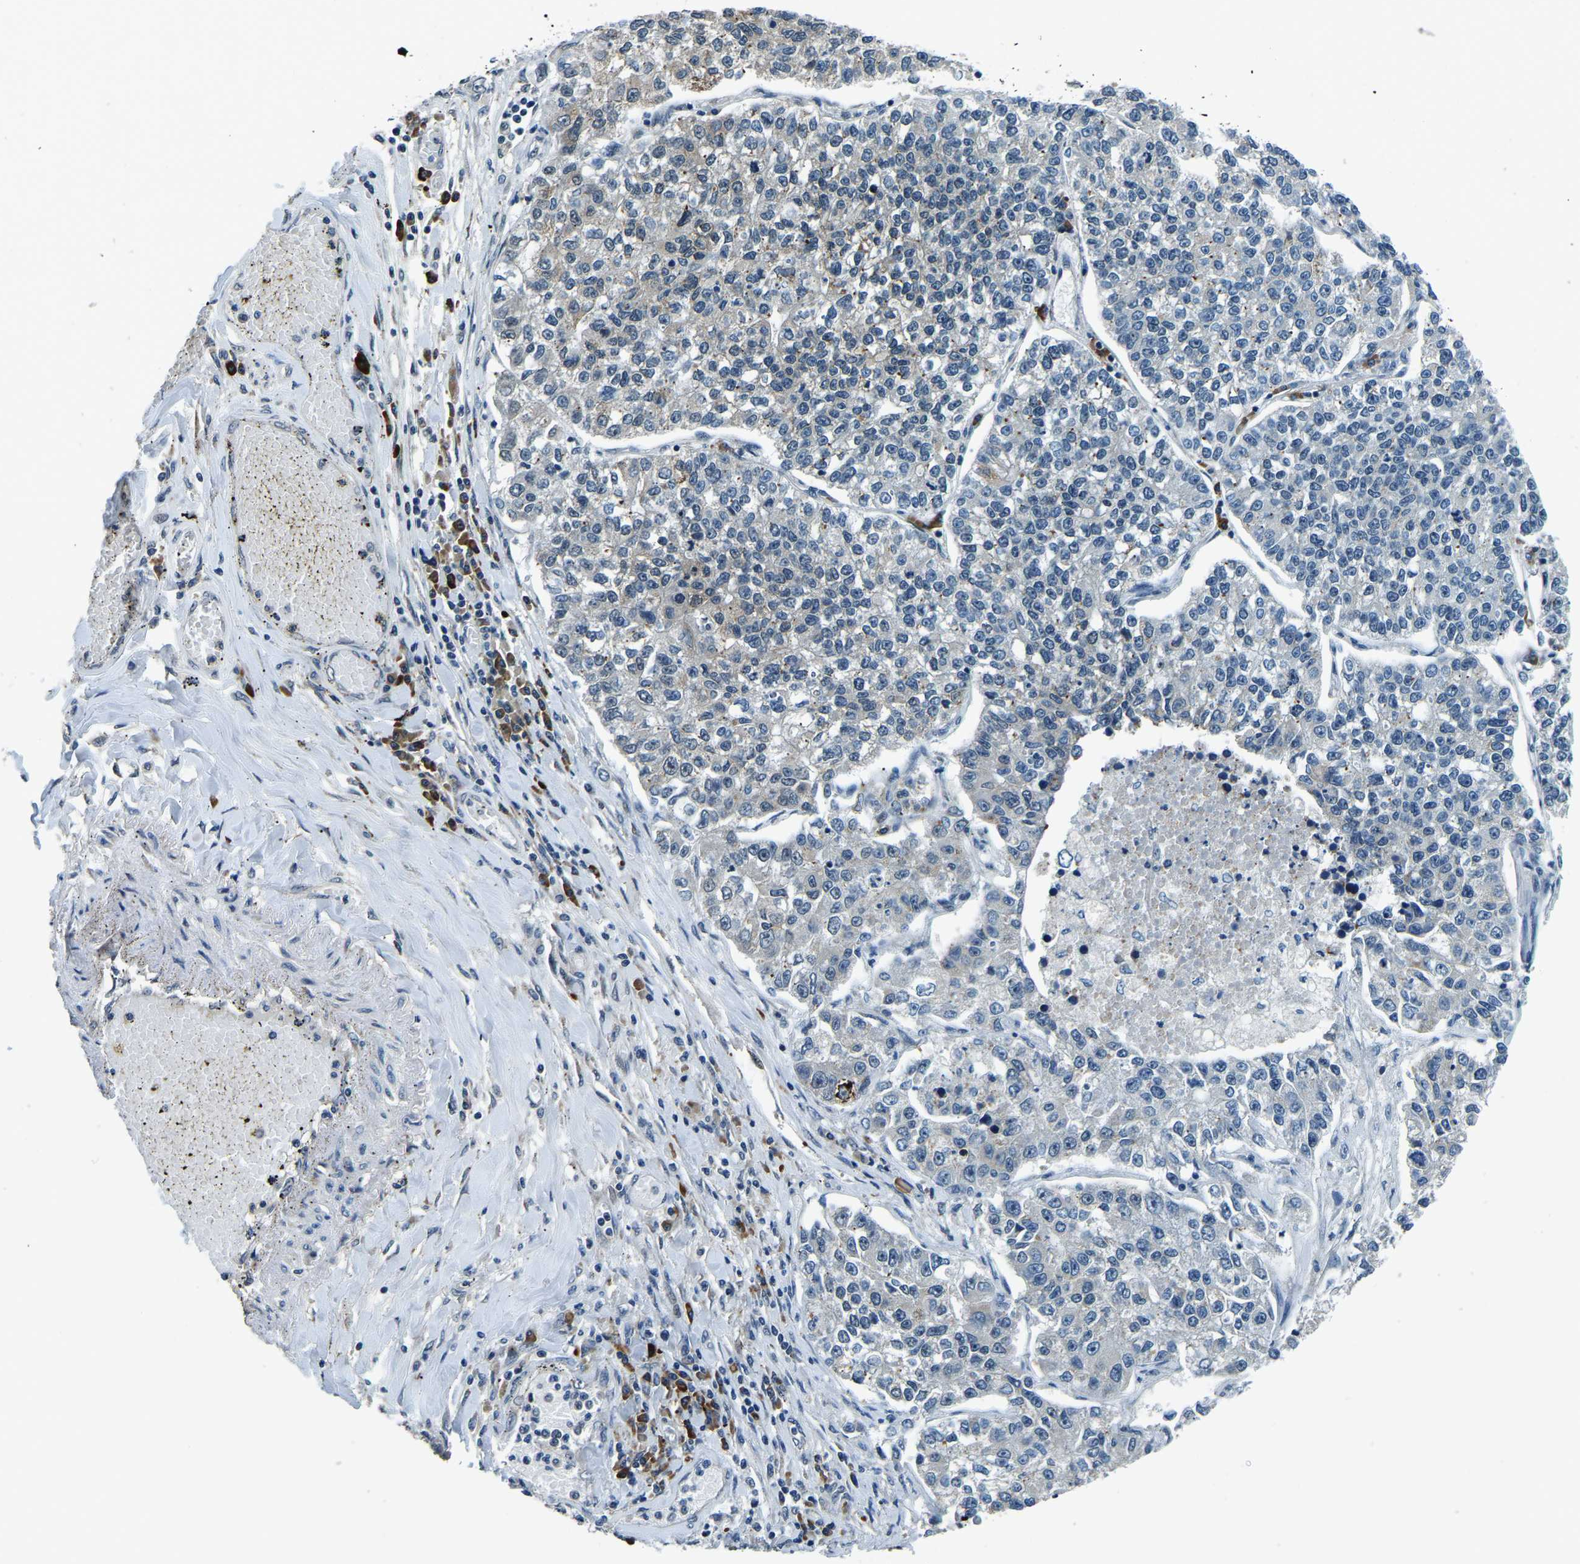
{"staining": {"intensity": "moderate", "quantity": "<25%", "location": "cytoplasmic/membranous"}, "tissue": "lung cancer", "cell_type": "Tumor cells", "image_type": "cancer", "snomed": [{"axis": "morphology", "description": "Adenocarcinoma, NOS"}, {"axis": "topography", "description": "Lung"}], "caption": "Immunohistochemistry (IHC) image of lung cancer (adenocarcinoma) stained for a protein (brown), which displays low levels of moderate cytoplasmic/membranous positivity in about <25% of tumor cells.", "gene": "ING2", "patient": {"sex": "male", "age": 49}}